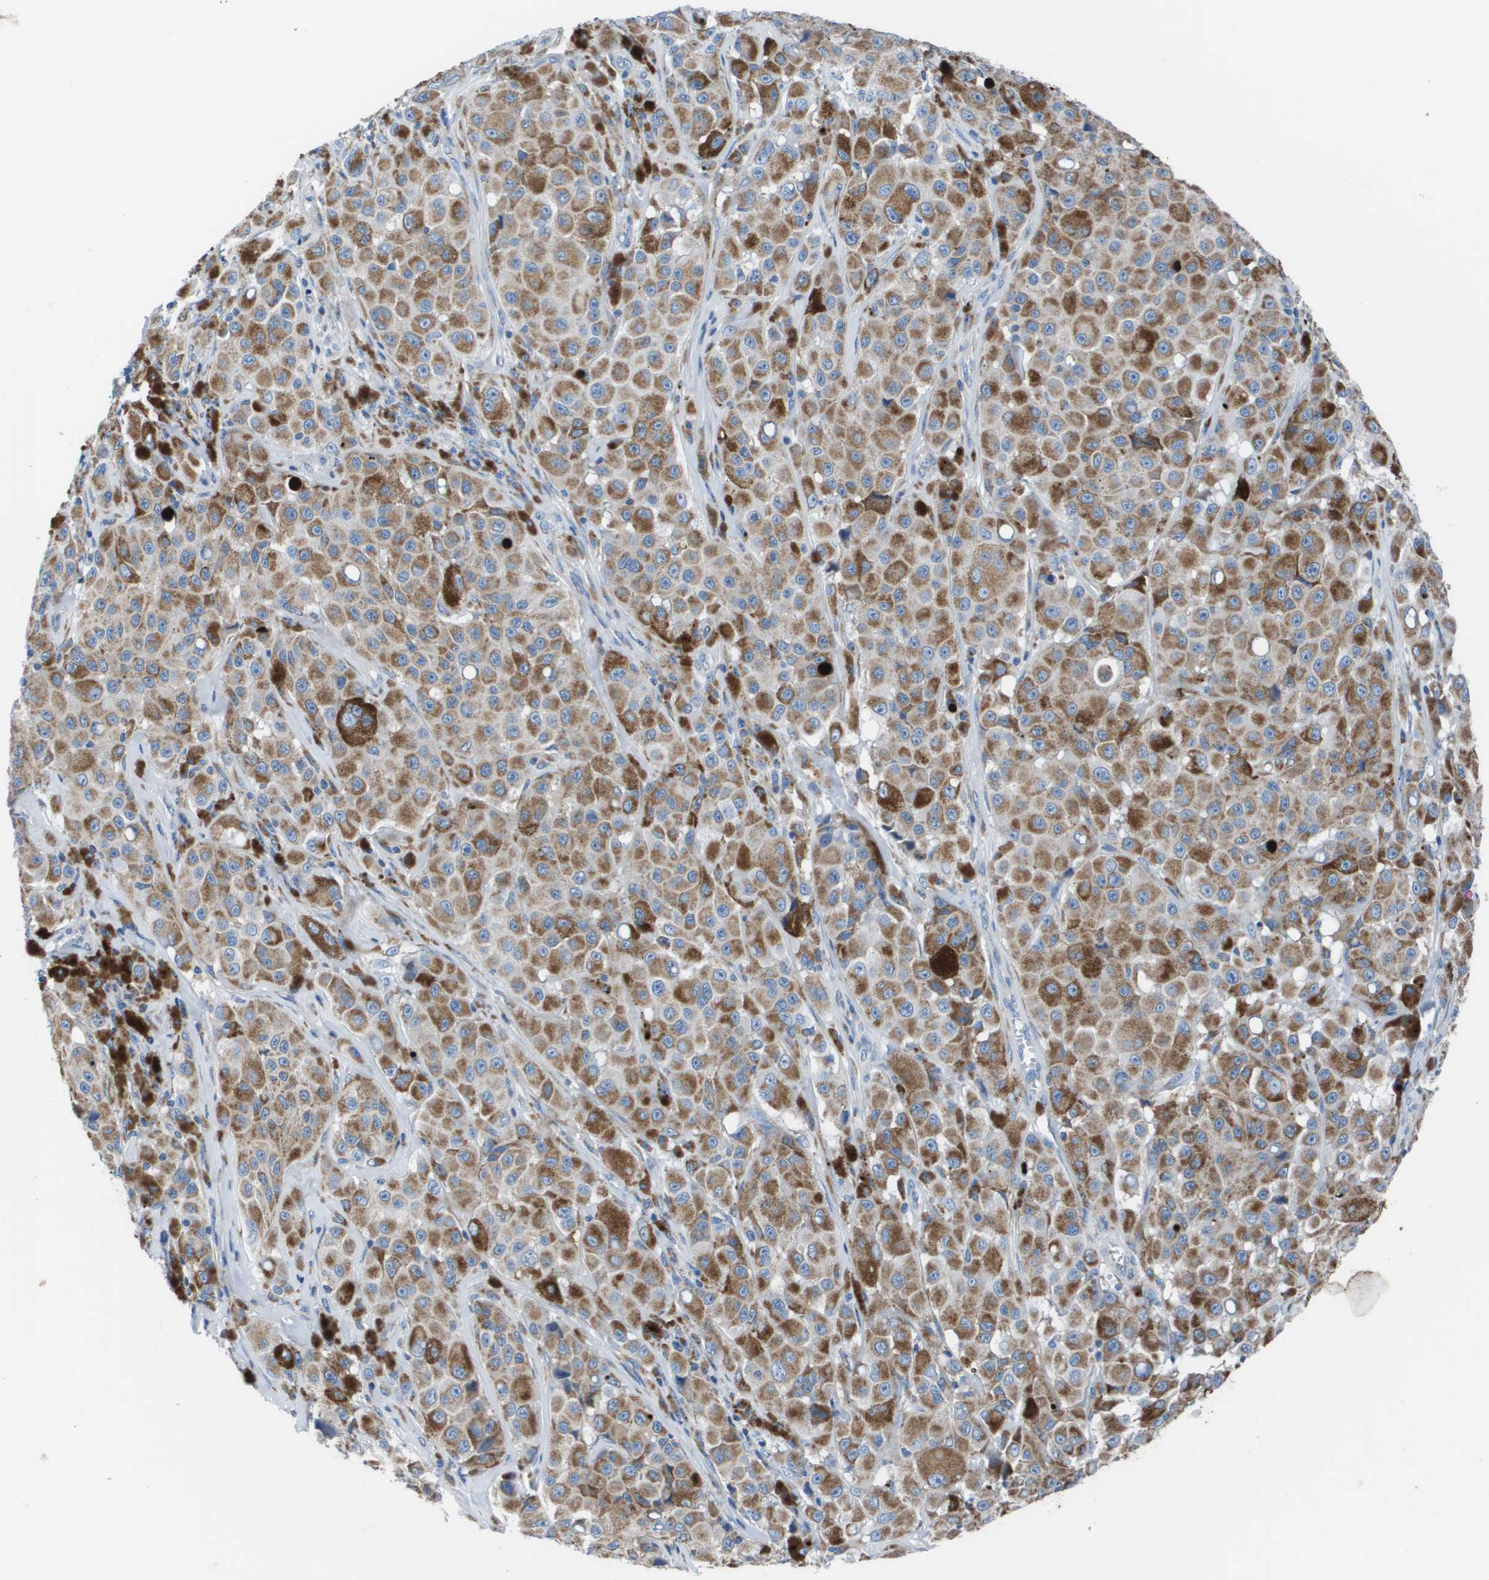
{"staining": {"intensity": "weak", "quantity": ">75%", "location": "cytoplasmic/membranous"}, "tissue": "melanoma", "cell_type": "Tumor cells", "image_type": "cancer", "snomed": [{"axis": "morphology", "description": "Malignant melanoma, NOS"}, {"axis": "topography", "description": "Skin"}], "caption": "About >75% of tumor cells in malignant melanoma show weak cytoplasmic/membranous protein positivity as visualized by brown immunohistochemical staining.", "gene": "ZDHHC3", "patient": {"sex": "male", "age": 84}}